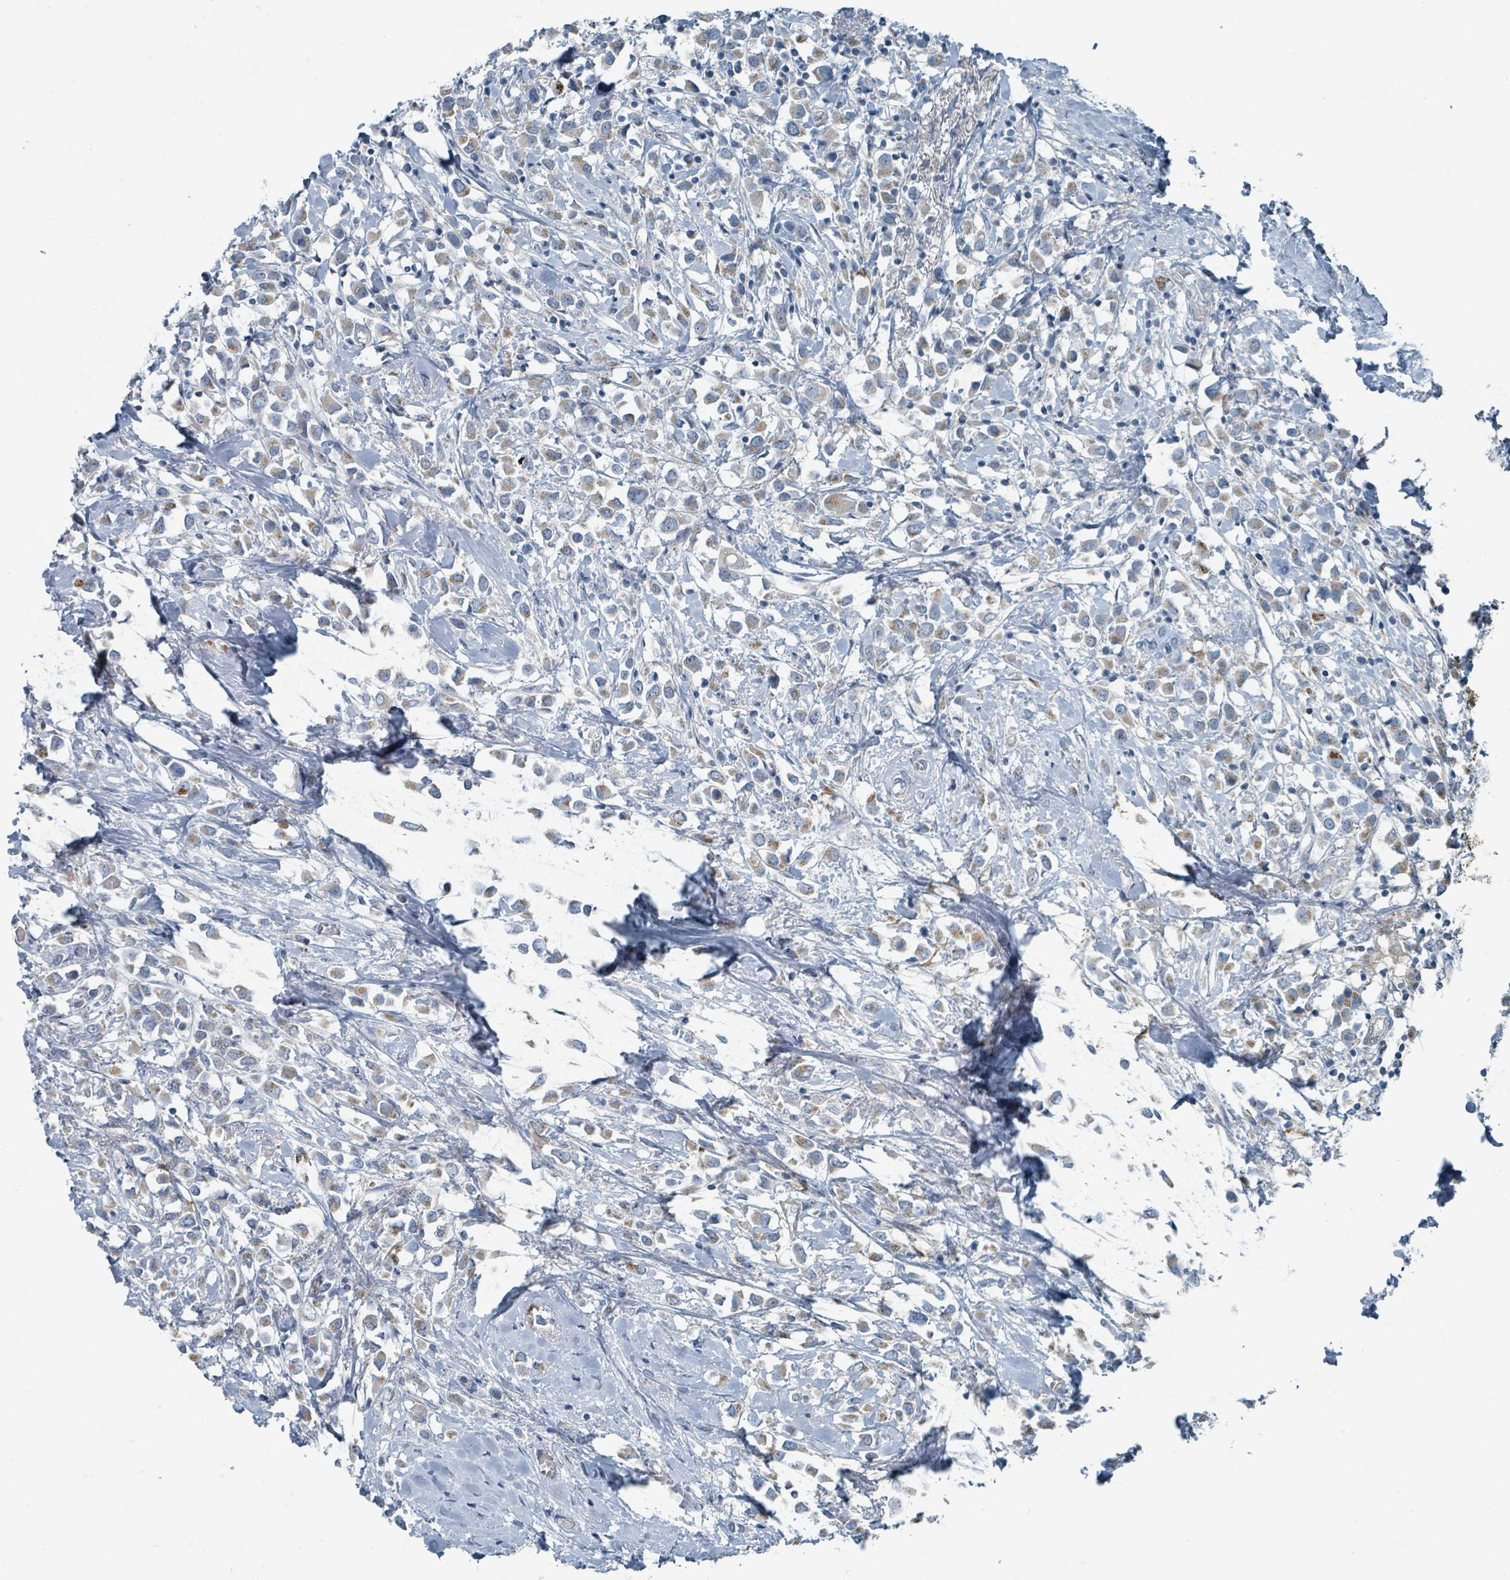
{"staining": {"intensity": "weak", "quantity": "25%-75%", "location": "cytoplasmic/membranous"}, "tissue": "breast cancer", "cell_type": "Tumor cells", "image_type": "cancer", "snomed": [{"axis": "morphology", "description": "Duct carcinoma"}, {"axis": "topography", "description": "Breast"}], "caption": "Tumor cells exhibit low levels of weak cytoplasmic/membranous staining in approximately 25%-75% of cells in human intraductal carcinoma (breast).", "gene": "RASA4", "patient": {"sex": "female", "age": 61}}